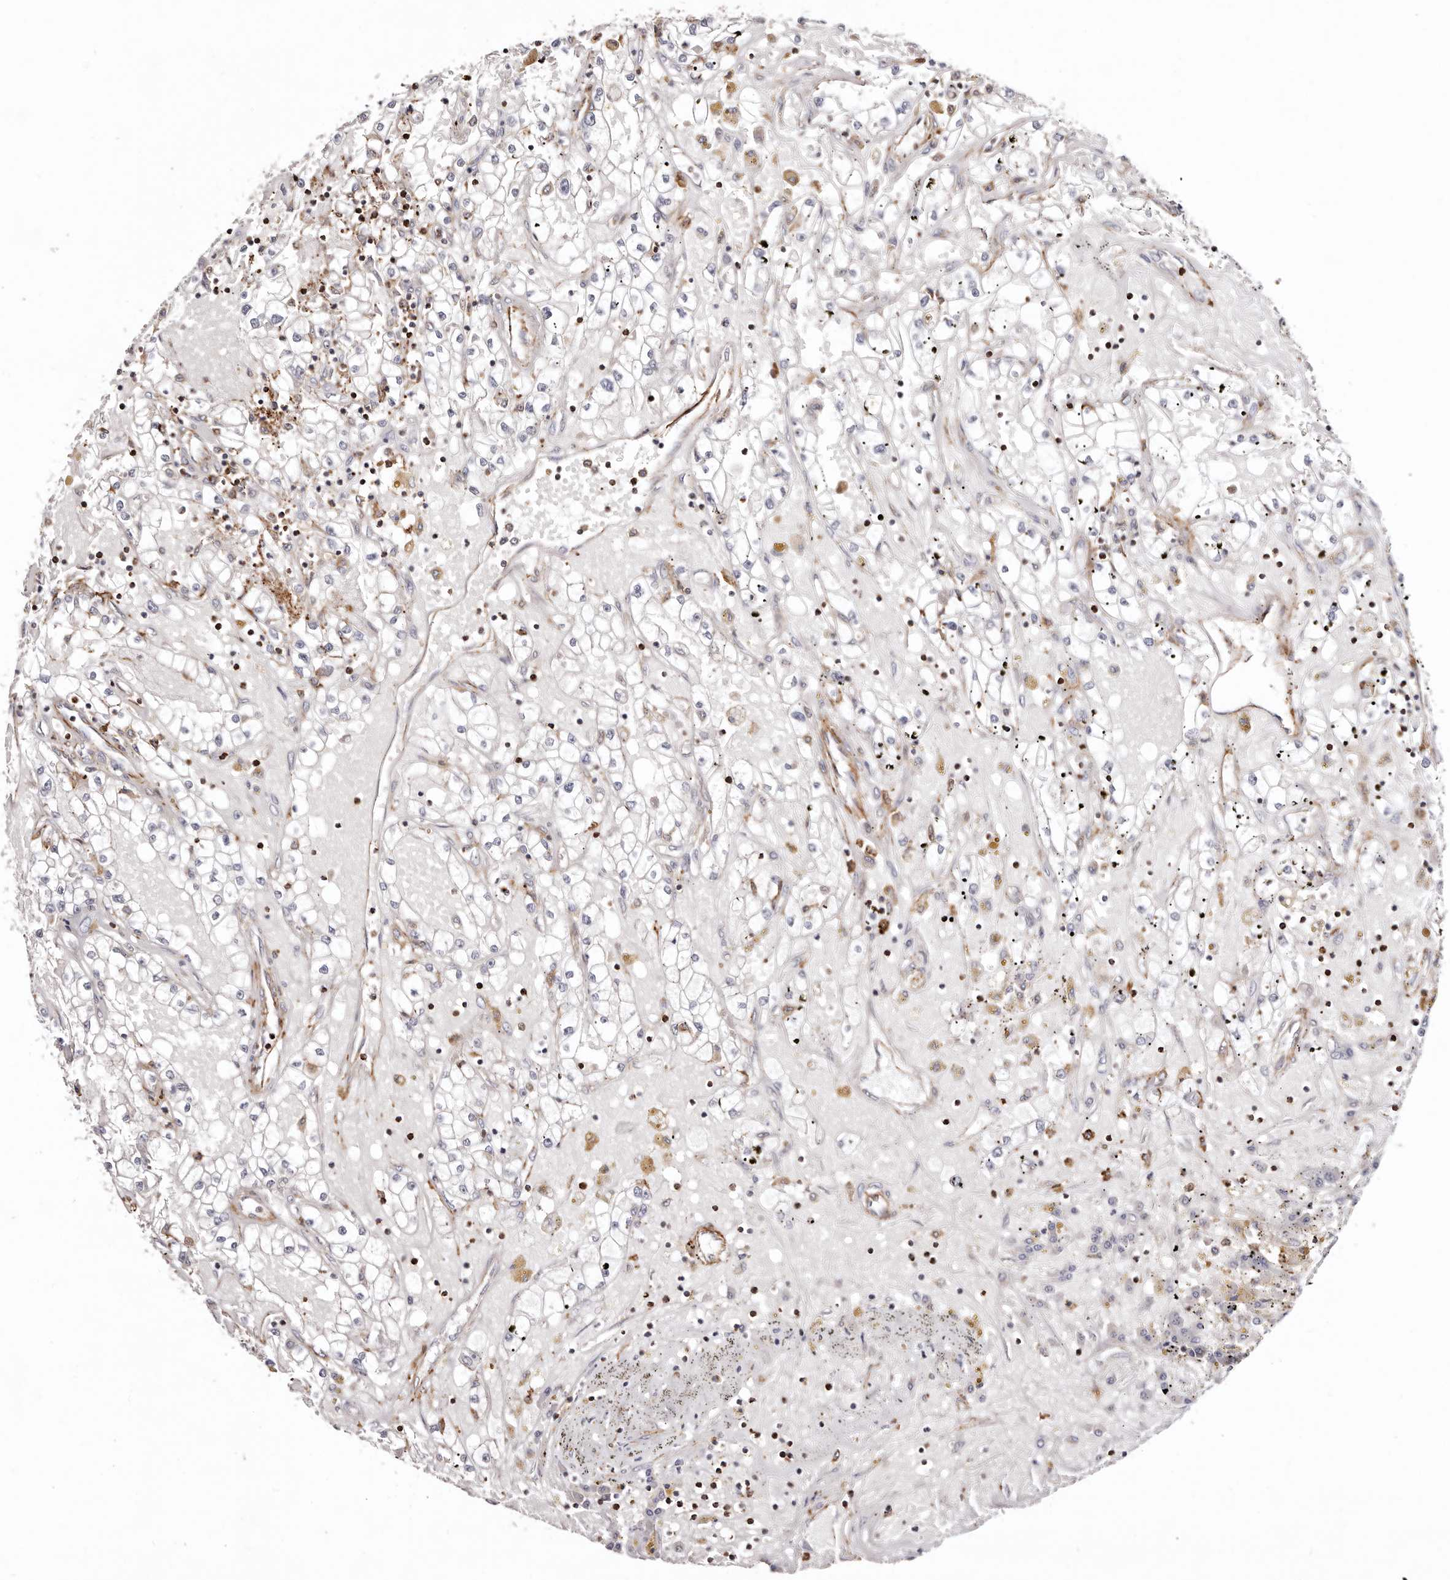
{"staining": {"intensity": "negative", "quantity": "none", "location": "none"}, "tissue": "renal cancer", "cell_type": "Tumor cells", "image_type": "cancer", "snomed": [{"axis": "morphology", "description": "Adenocarcinoma, NOS"}, {"axis": "topography", "description": "Kidney"}], "caption": "Renal adenocarcinoma was stained to show a protein in brown. There is no significant expression in tumor cells.", "gene": "PTPN22", "patient": {"sex": "male", "age": 56}}